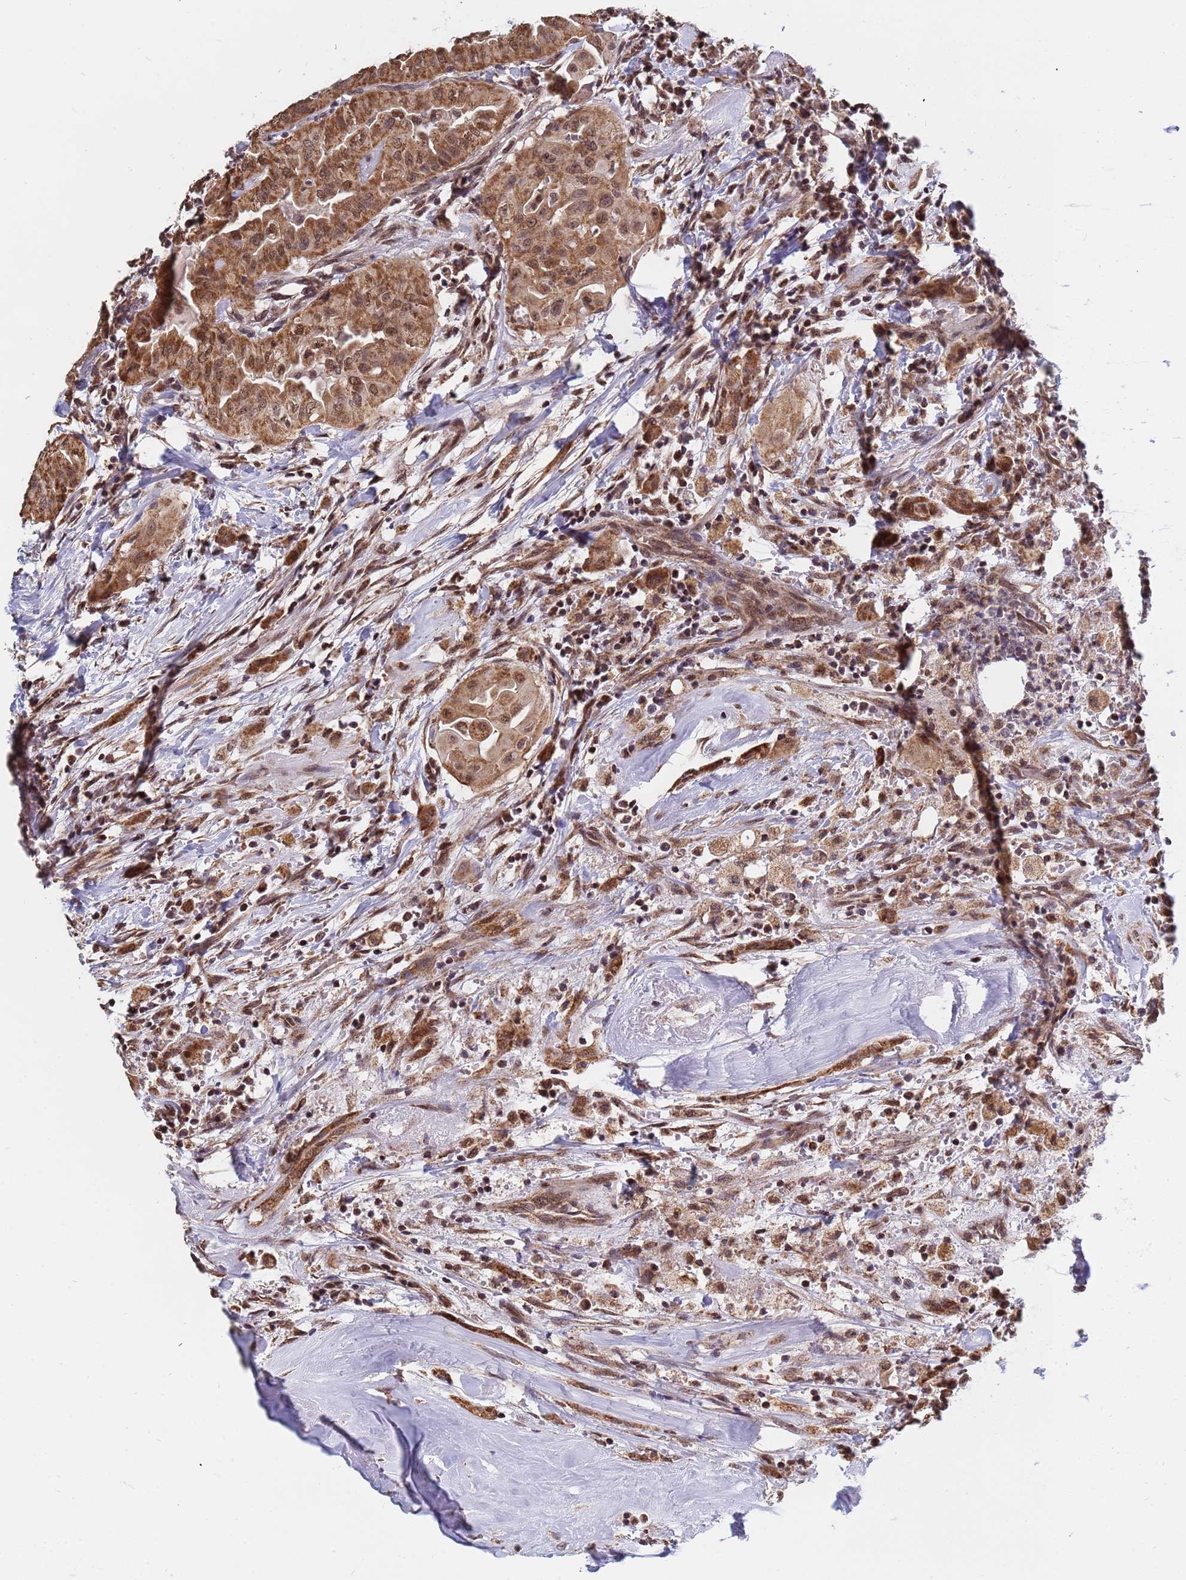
{"staining": {"intensity": "moderate", "quantity": ">75%", "location": "cytoplasmic/membranous,nuclear"}, "tissue": "thyroid cancer", "cell_type": "Tumor cells", "image_type": "cancer", "snomed": [{"axis": "morphology", "description": "Papillary adenocarcinoma, NOS"}, {"axis": "topography", "description": "Thyroid gland"}], "caption": "IHC micrograph of neoplastic tissue: papillary adenocarcinoma (thyroid) stained using immunohistochemistry displays medium levels of moderate protein expression localized specifically in the cytoplasmic/membranous and nuclear of tumor cells, appearing as a cytoplasmic/membranous and nuclear brown color.", "gene": "DENND2B", "patient": {"sex": "female", "age": 59}}